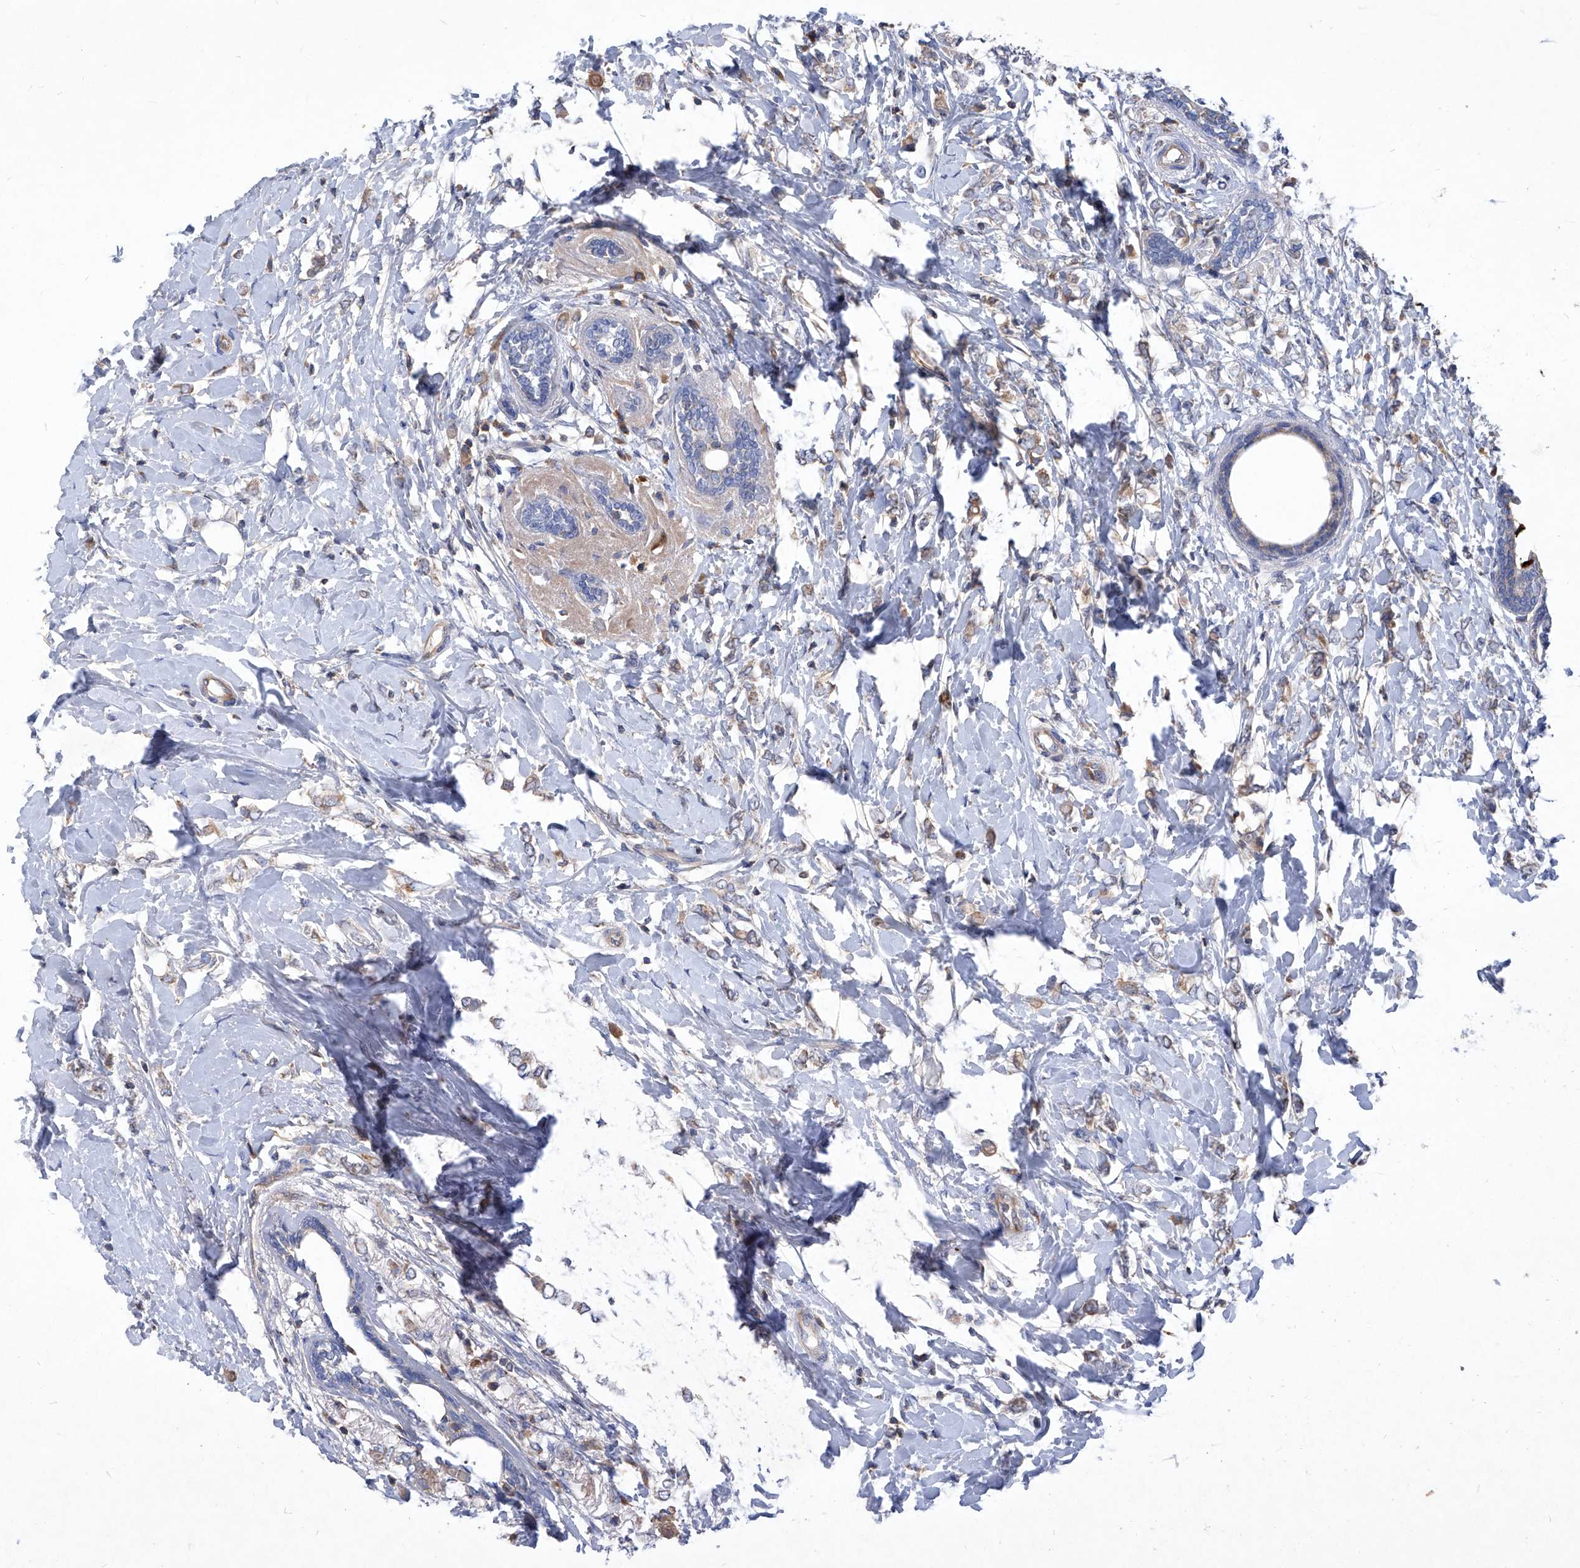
{"staining": {"intensity": "weak", "quantity": ">75%", "location": "cytoplasmic/membranous"}, "tissue": "breast cancer", "cell_type": "Tumor cells", "image_type": "cancer", "snomed": [{"axis": "morphology", "description": "Normal tissue, NOS"}, {"axis": "morphology", "description": "Lobular carcinoma"}, {"axis": "topography", "description": "Breast"}], "caption": "This is a photomicrograph of immunohistochemistry staining of breast cancer (lobular carcinoma), which shows weak positivity in the cytoplasmic/membranous of tumor cells.", "gene": "EPHA8", "patient": {"sex": "female", "age": 47}}